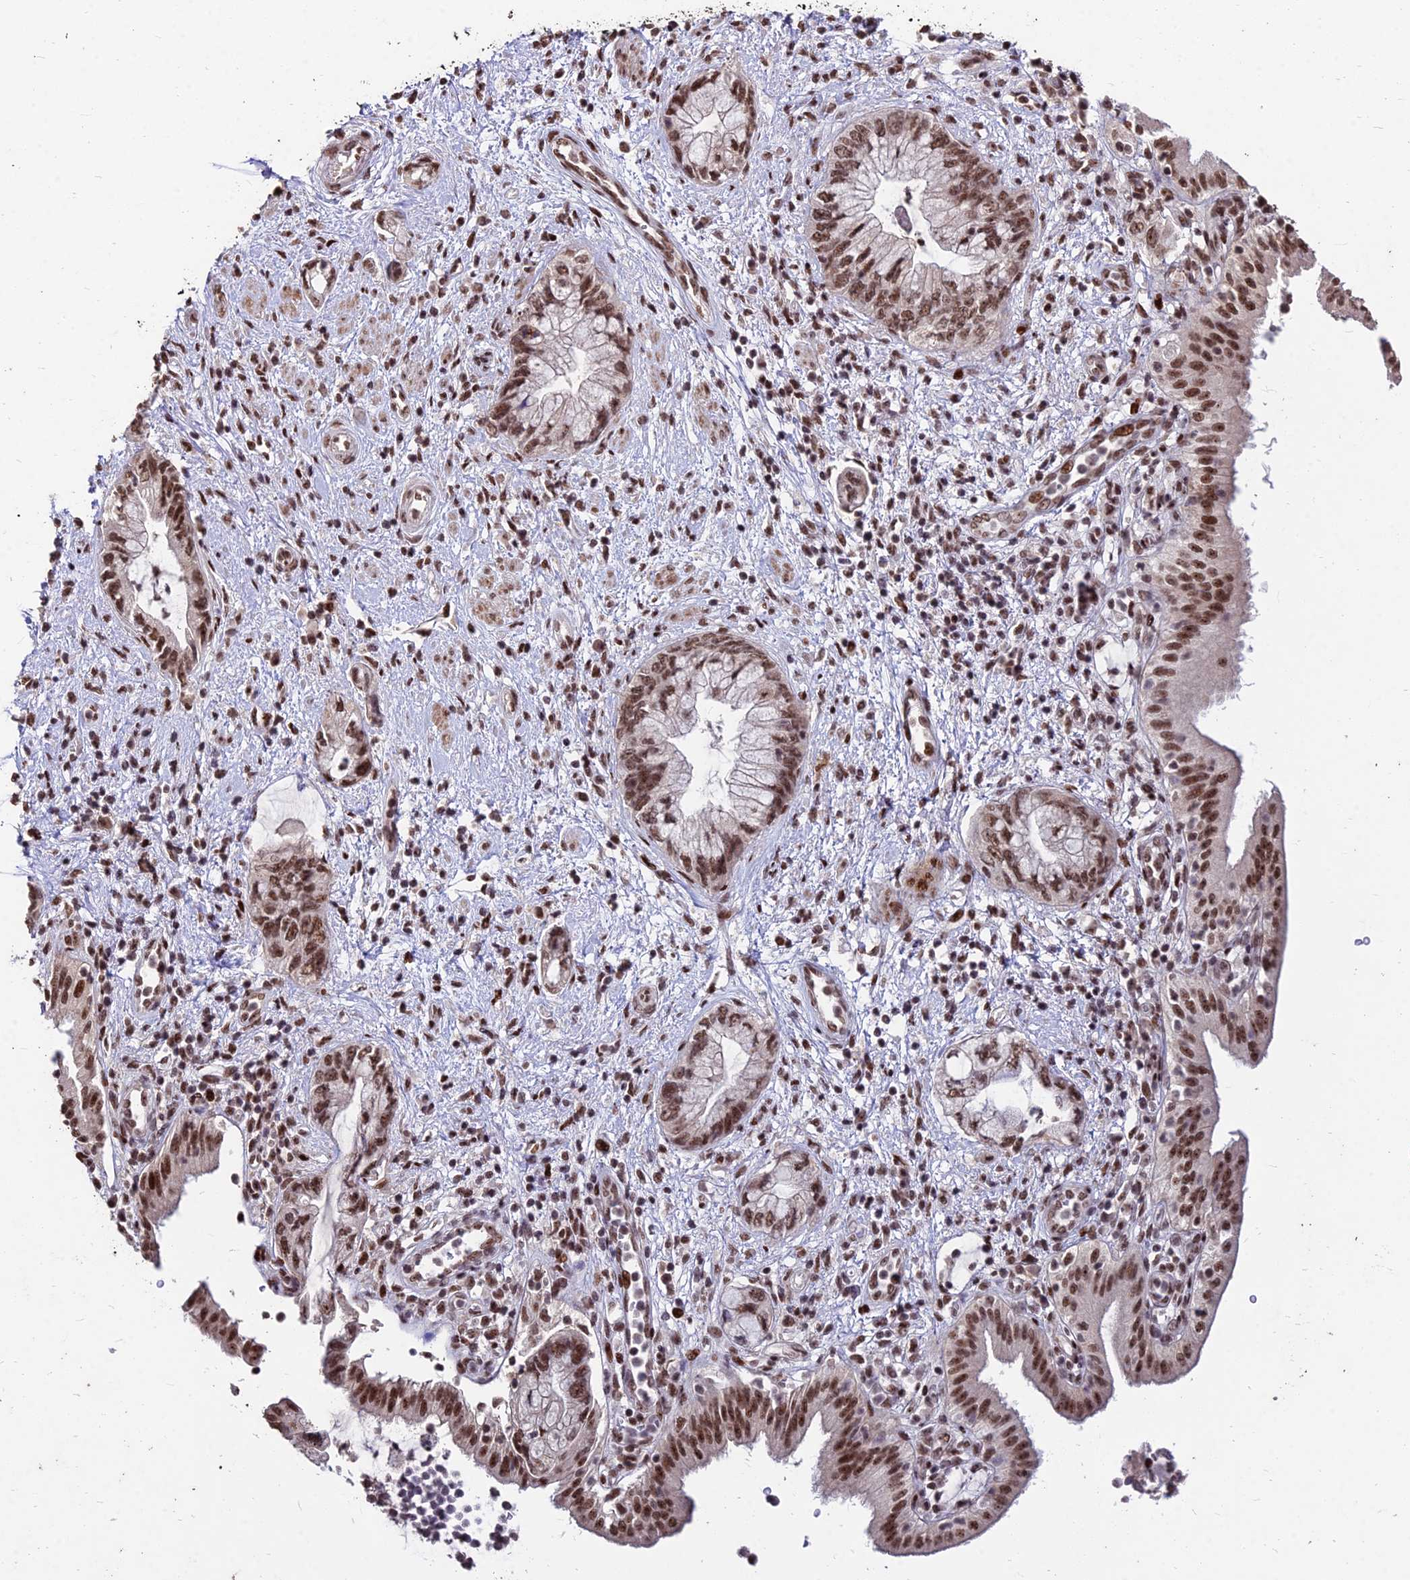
{"staining": {"intensity": "moderate", "quantity": ">75%", "location": "nuclear"}, "tissue": "pancreatic cancer", "cell_type": "Tumor cells", "image_type": "cancer", "snomed": [{"axis": "morphology", "description": "Adenocarcinoma, NOS"}, {"axis": "topography", "description": "Pancreas"}], "caption": "Moderate nuclear expression is present in about >75% of tumor cells in pancreatic cancer.", "gene": "ZBED4", "patient": {"sex": "female", "age": 73}}